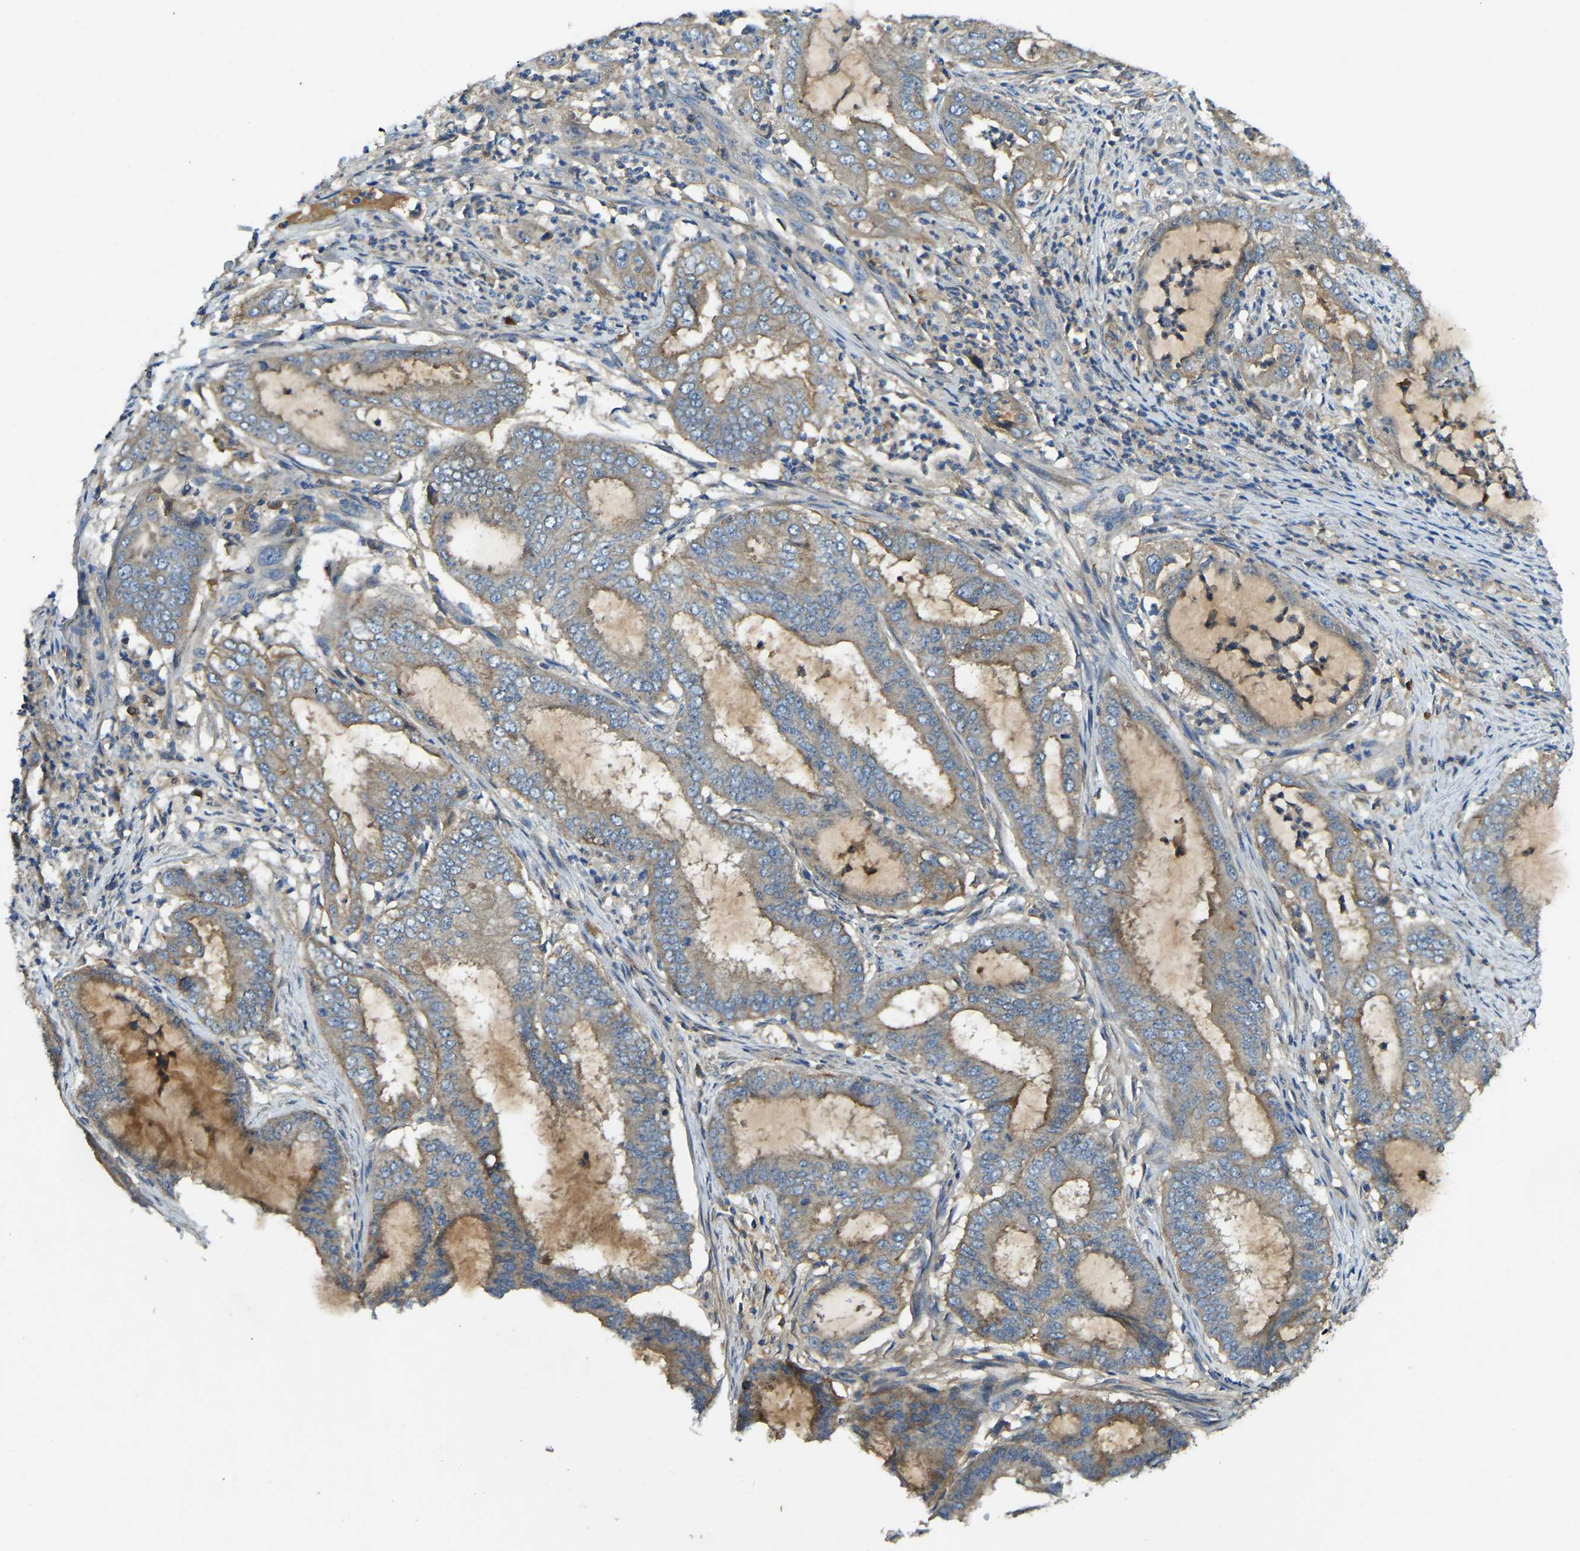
{"staining": {"intensity": "weak", "quantity": ">75%", "location": "cytoplasmic/membranous"}, "tissue": "endometrial cancer", "cell_type": "Tumor cells", "image_type": "cancer", "snomed": [{"axis": "morphology", "description": "Adenocarcinoma, NOS"}, {"axis": "topography", "description": "Endometrium"}], "caption": "The image reveals staining of endometrial cancer, revealing weak cytoplasmic/membranous protein staining (brown color) within tumor cells.", "gene": "ATP8B1", "patient": {"sex": "female", "age": 51}}